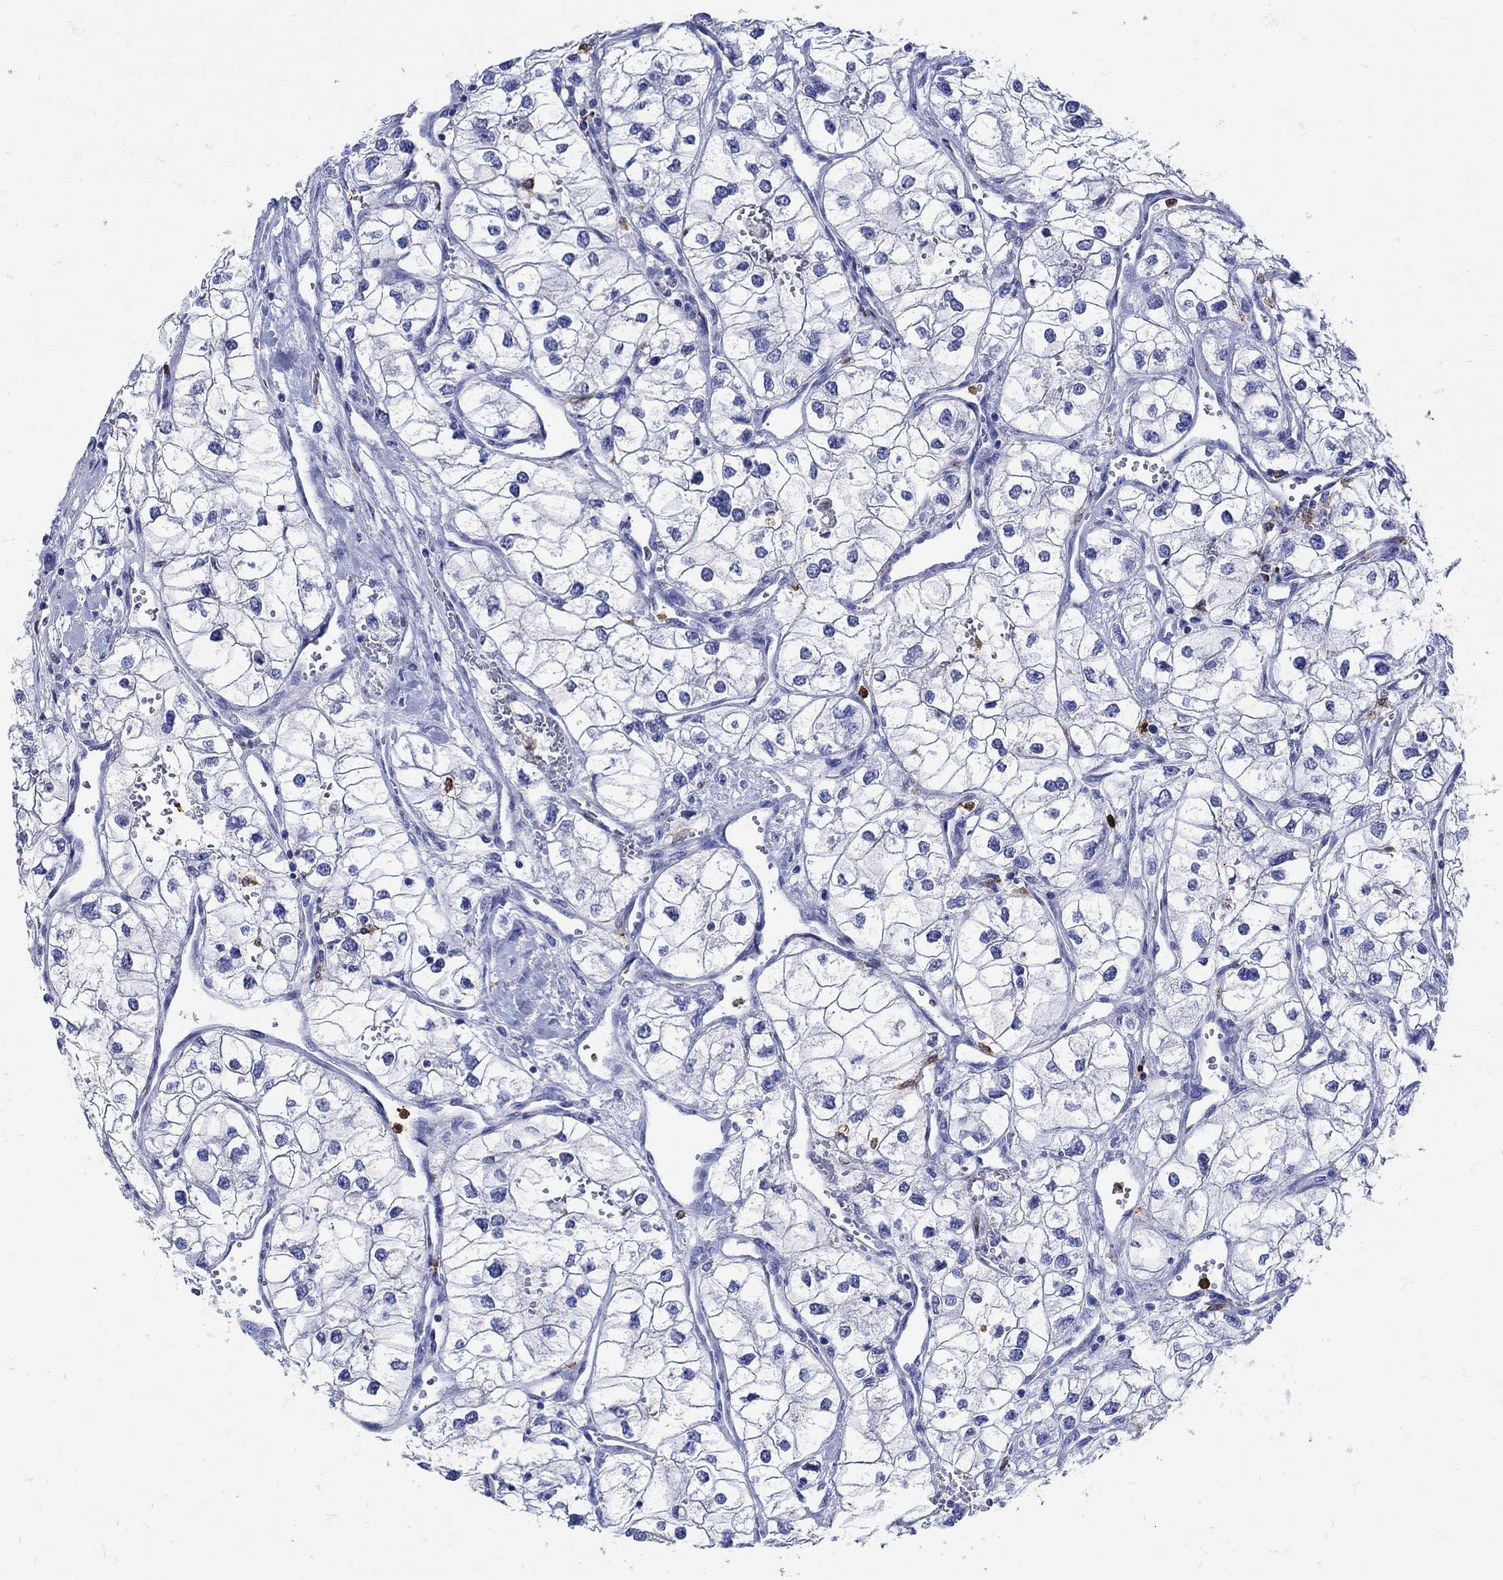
{"staining": {"intensity": "negative", "quantity": "none", "location": "none"}, "tissue": "renal cancer", "cell_type": "Tumor cells", "image_type": "cancer", "snomed": [{"axis": "morphology", "description": "Adenocarcinoma, NOS"}, {"axis": "topography", "description": "Kidney"}], "caption": "Renal cancer (adenocarcinoma) stained for a protein using IHC demonstrates no expression tumor cells.", "gene": "LINGO3", "patient": {"sex": "male", "age": 59}}